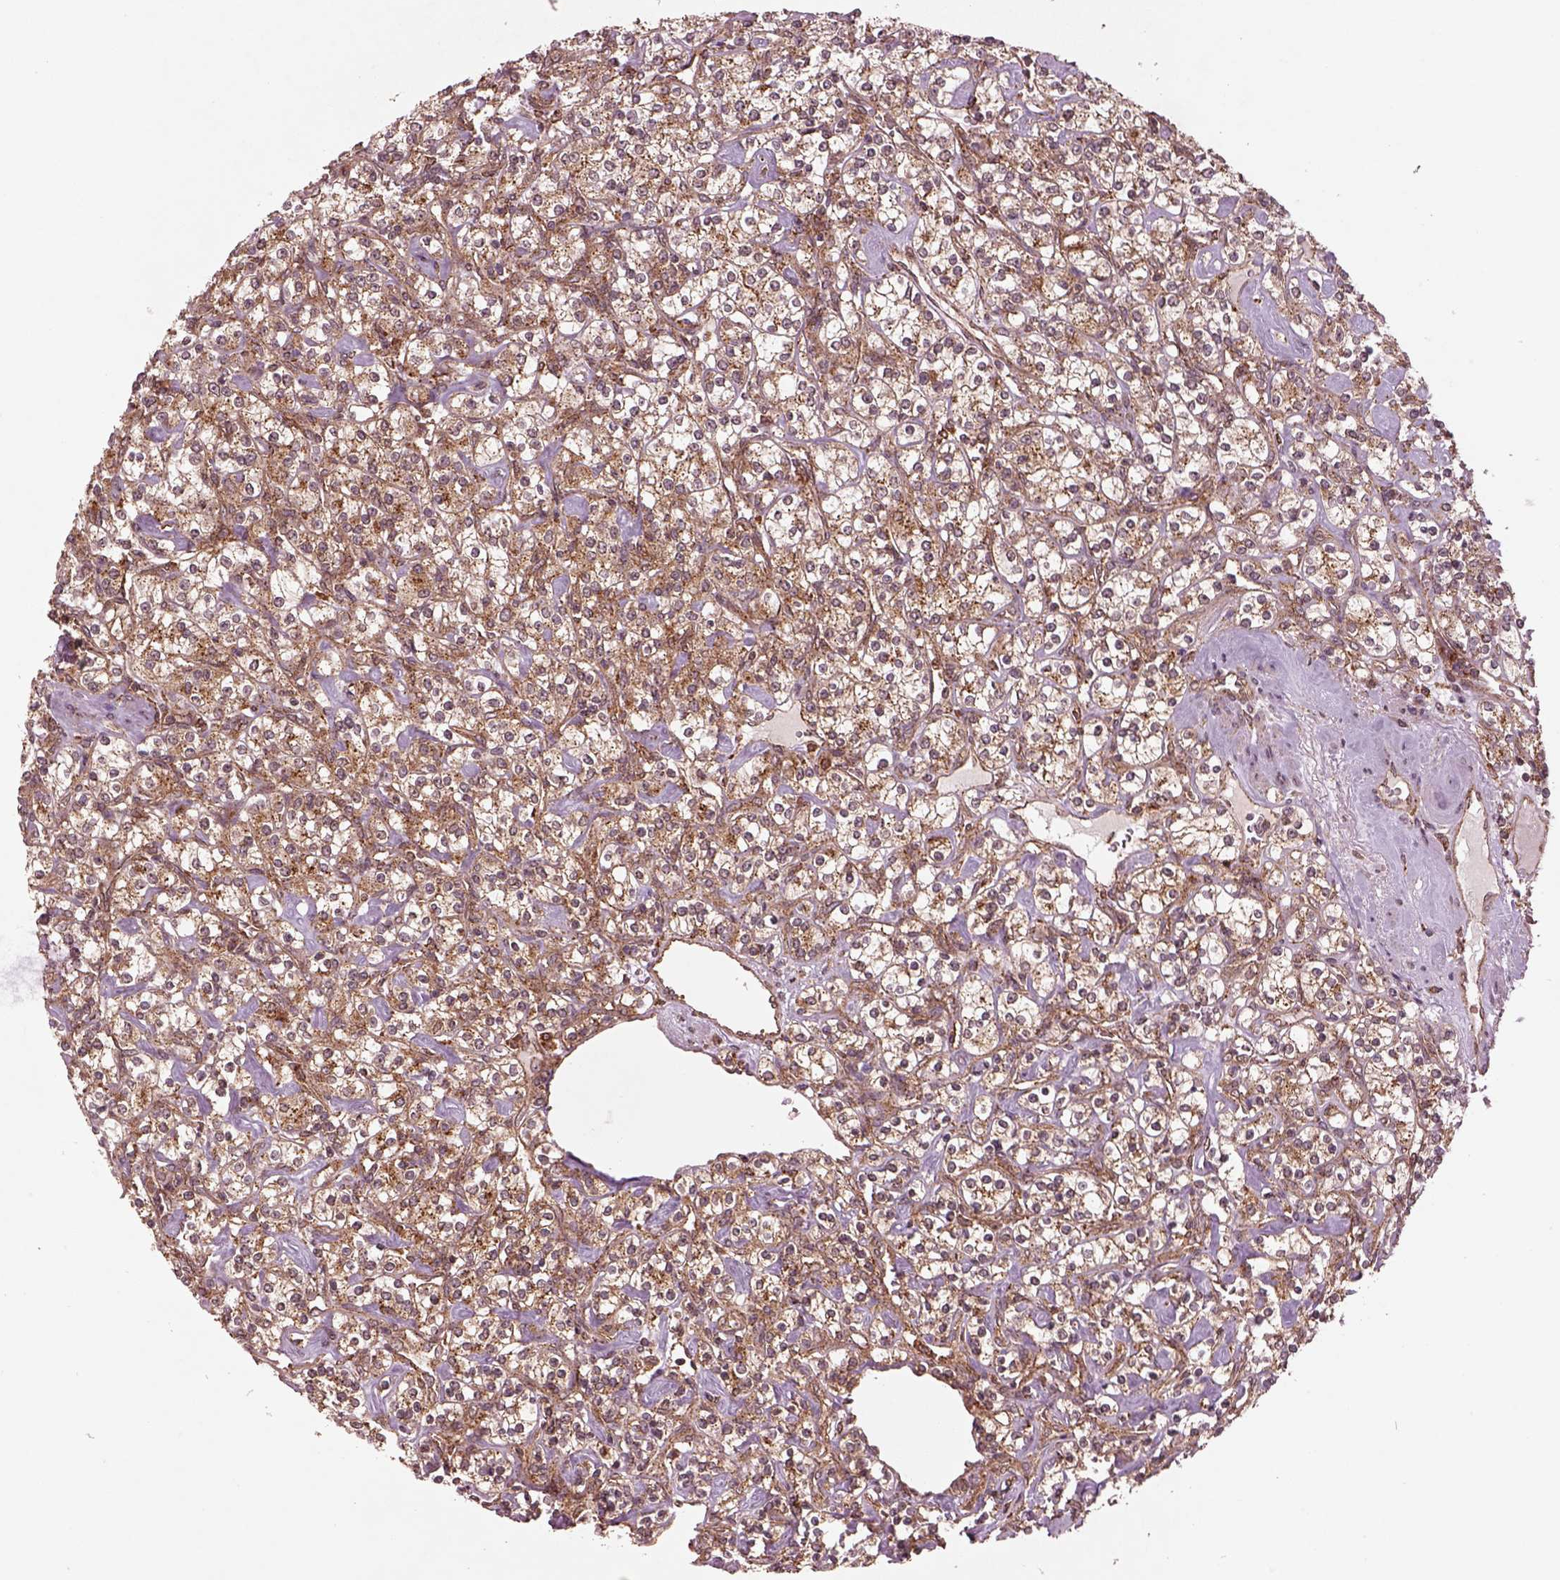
{"staining": {"intensity": "moderate", "quantity": ">75%", "location": "cytoplasmic/membranous"}, "tissue": "renal cancer", "cell_type": "Tumor cells", "image_type": "cancer", "snomed": [{"axis": "morphology", "description": "Adenocarcinoma, NOS"}, {"axis": "topography", "description": "Kidney"}], "caption": "Immunohistochemical staining of renal cancer reveals moderate cytoplasmic/membranous protein expression in approximately >75% of tumor cells.", "gene": "WASHC2A", "patient": {"sex": "male", "age": 77}}